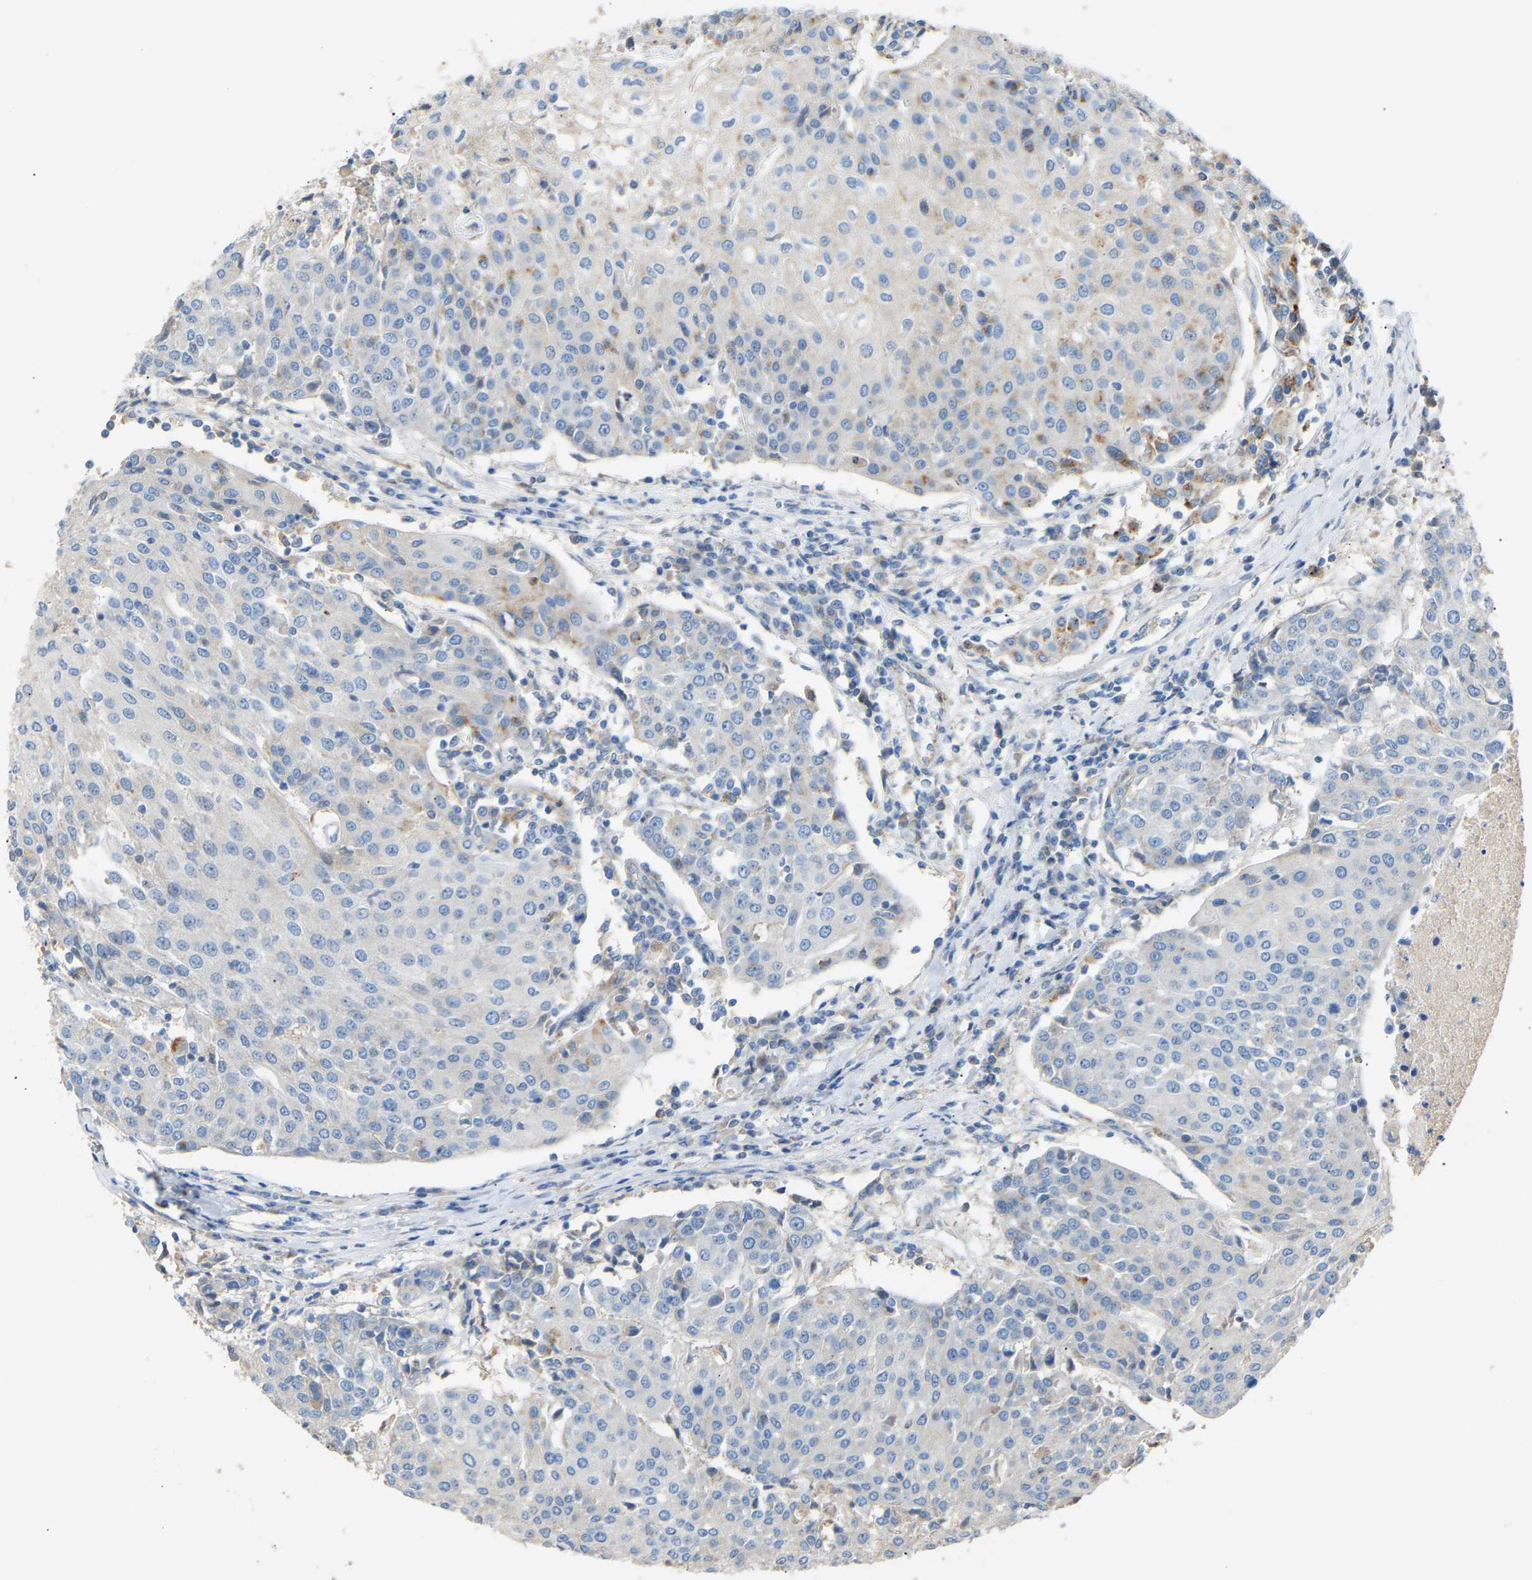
{"staining": {"intensity": "weak", "quantity": "<25%", "location": "cytoplasmic/membranous"}, "tissue": "urothelial cancer", "cell_type": "Tumor cells", "image_type": "cancer", "snomed": [{"axis": "morphology", "description": "Urothelial carcinoma, High grade"}, {"axis": "topography", "description": "Urinary bladder"}], "caption": "Tumor cells are negative for protein expression in human urothelial cancer.", "gene": "RGP1", "patient": {"sex": "female", "age": 85}}